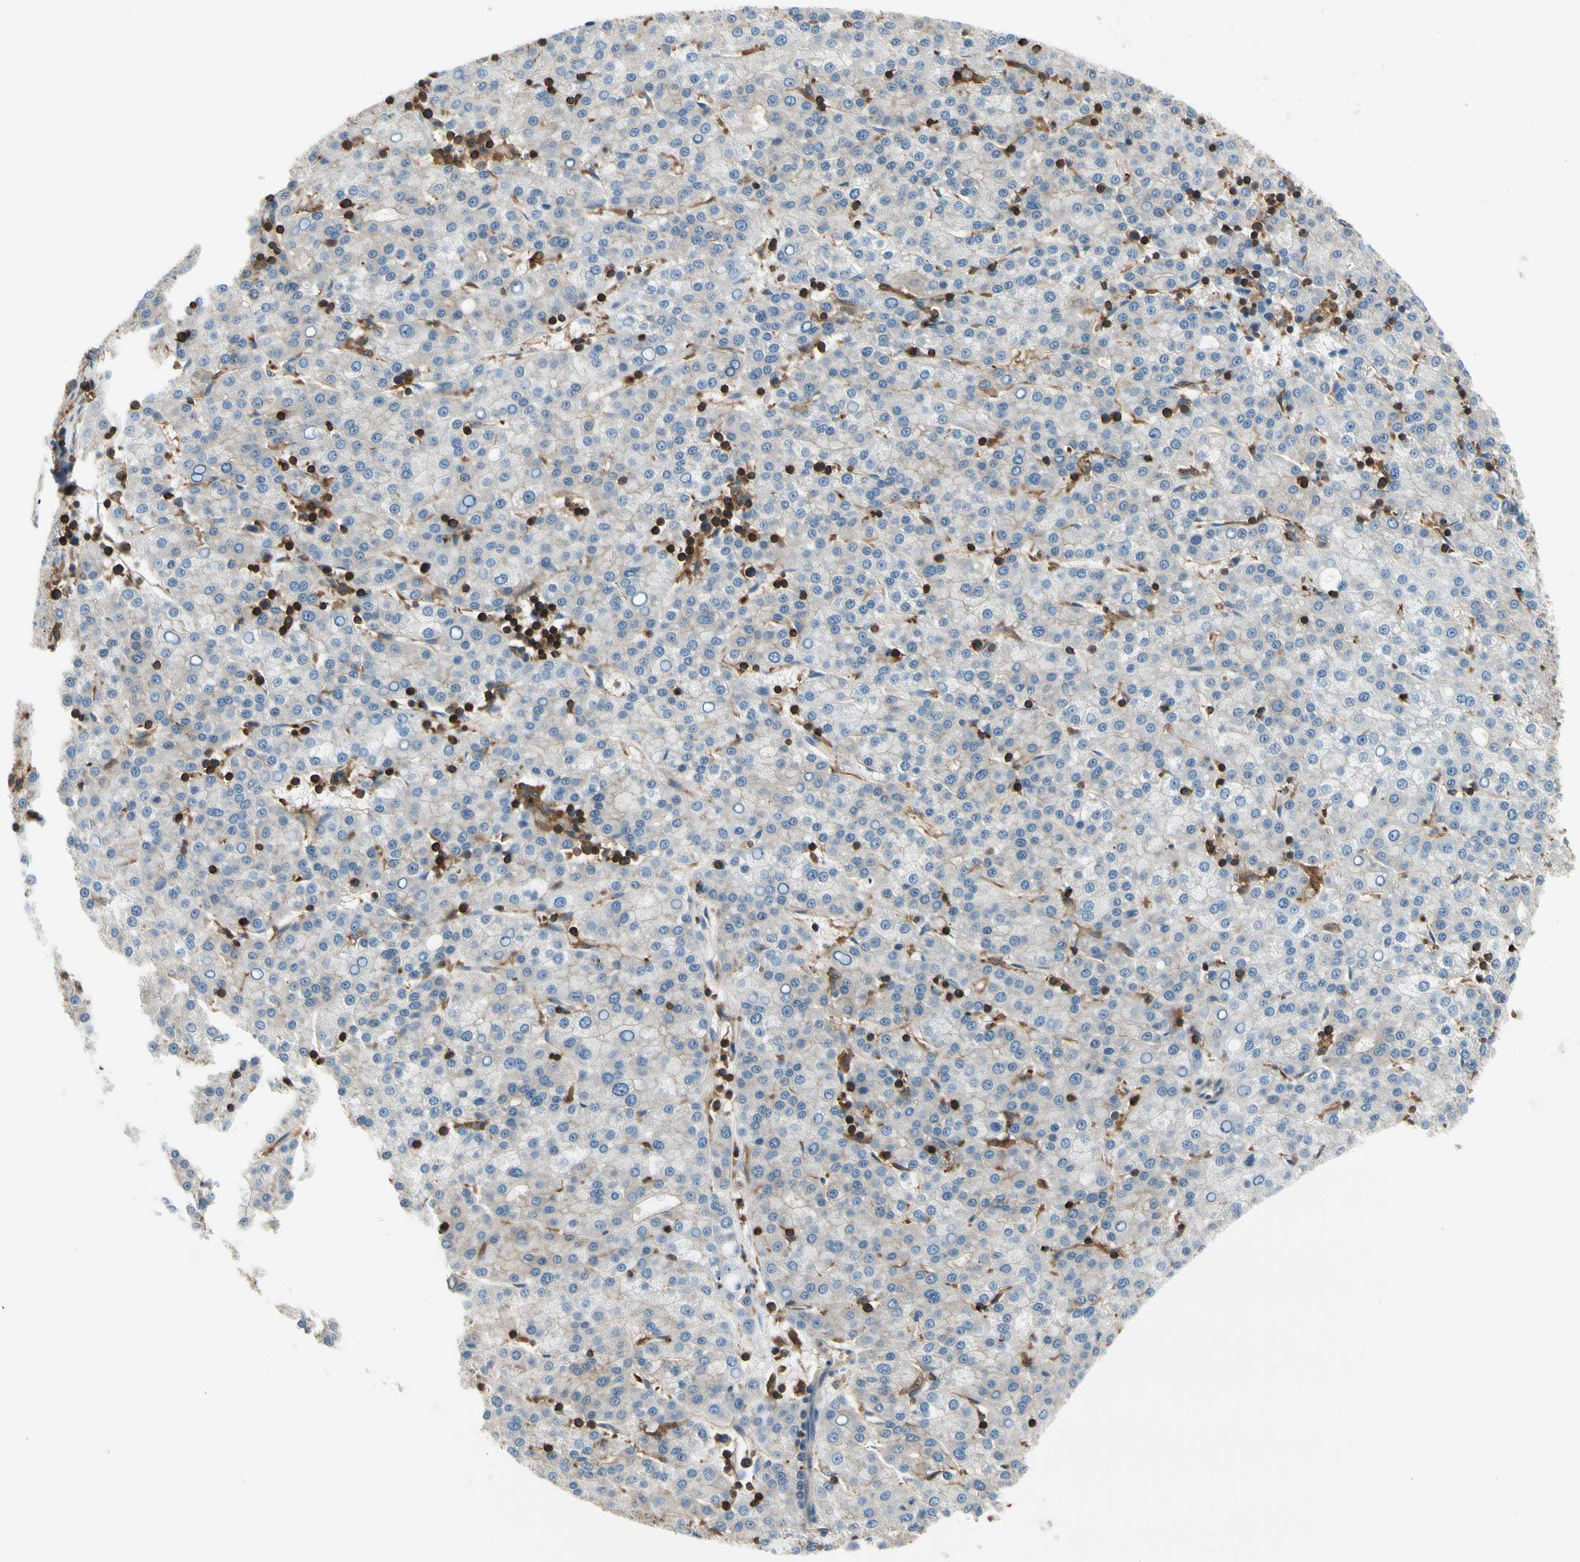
{"staining": {"intensity": "weak", "quantity": "<25%", "location": "cytoplasmic/membranous"}, "tissue": "liver cancer", "cell_type": "Tumor cells", "image_type": "cancer", "snomed": [{"axis": "morphology", "description": "Carcinoma, Hepatocellular, NOS"}, {"axis": "topography", "description": "Liver"}], "caption": "IHC of human liver cancer (hepatocellular carcinoma) shows no expression in tumor cells. (Stains: DAB immunohistochemistry (IHC) with hematoxylin counter stain, Microscopy: brightfield microscopy at high magnification).", "gene": "CAPZA2", "patient": {"sex": "female", "age": 58}}